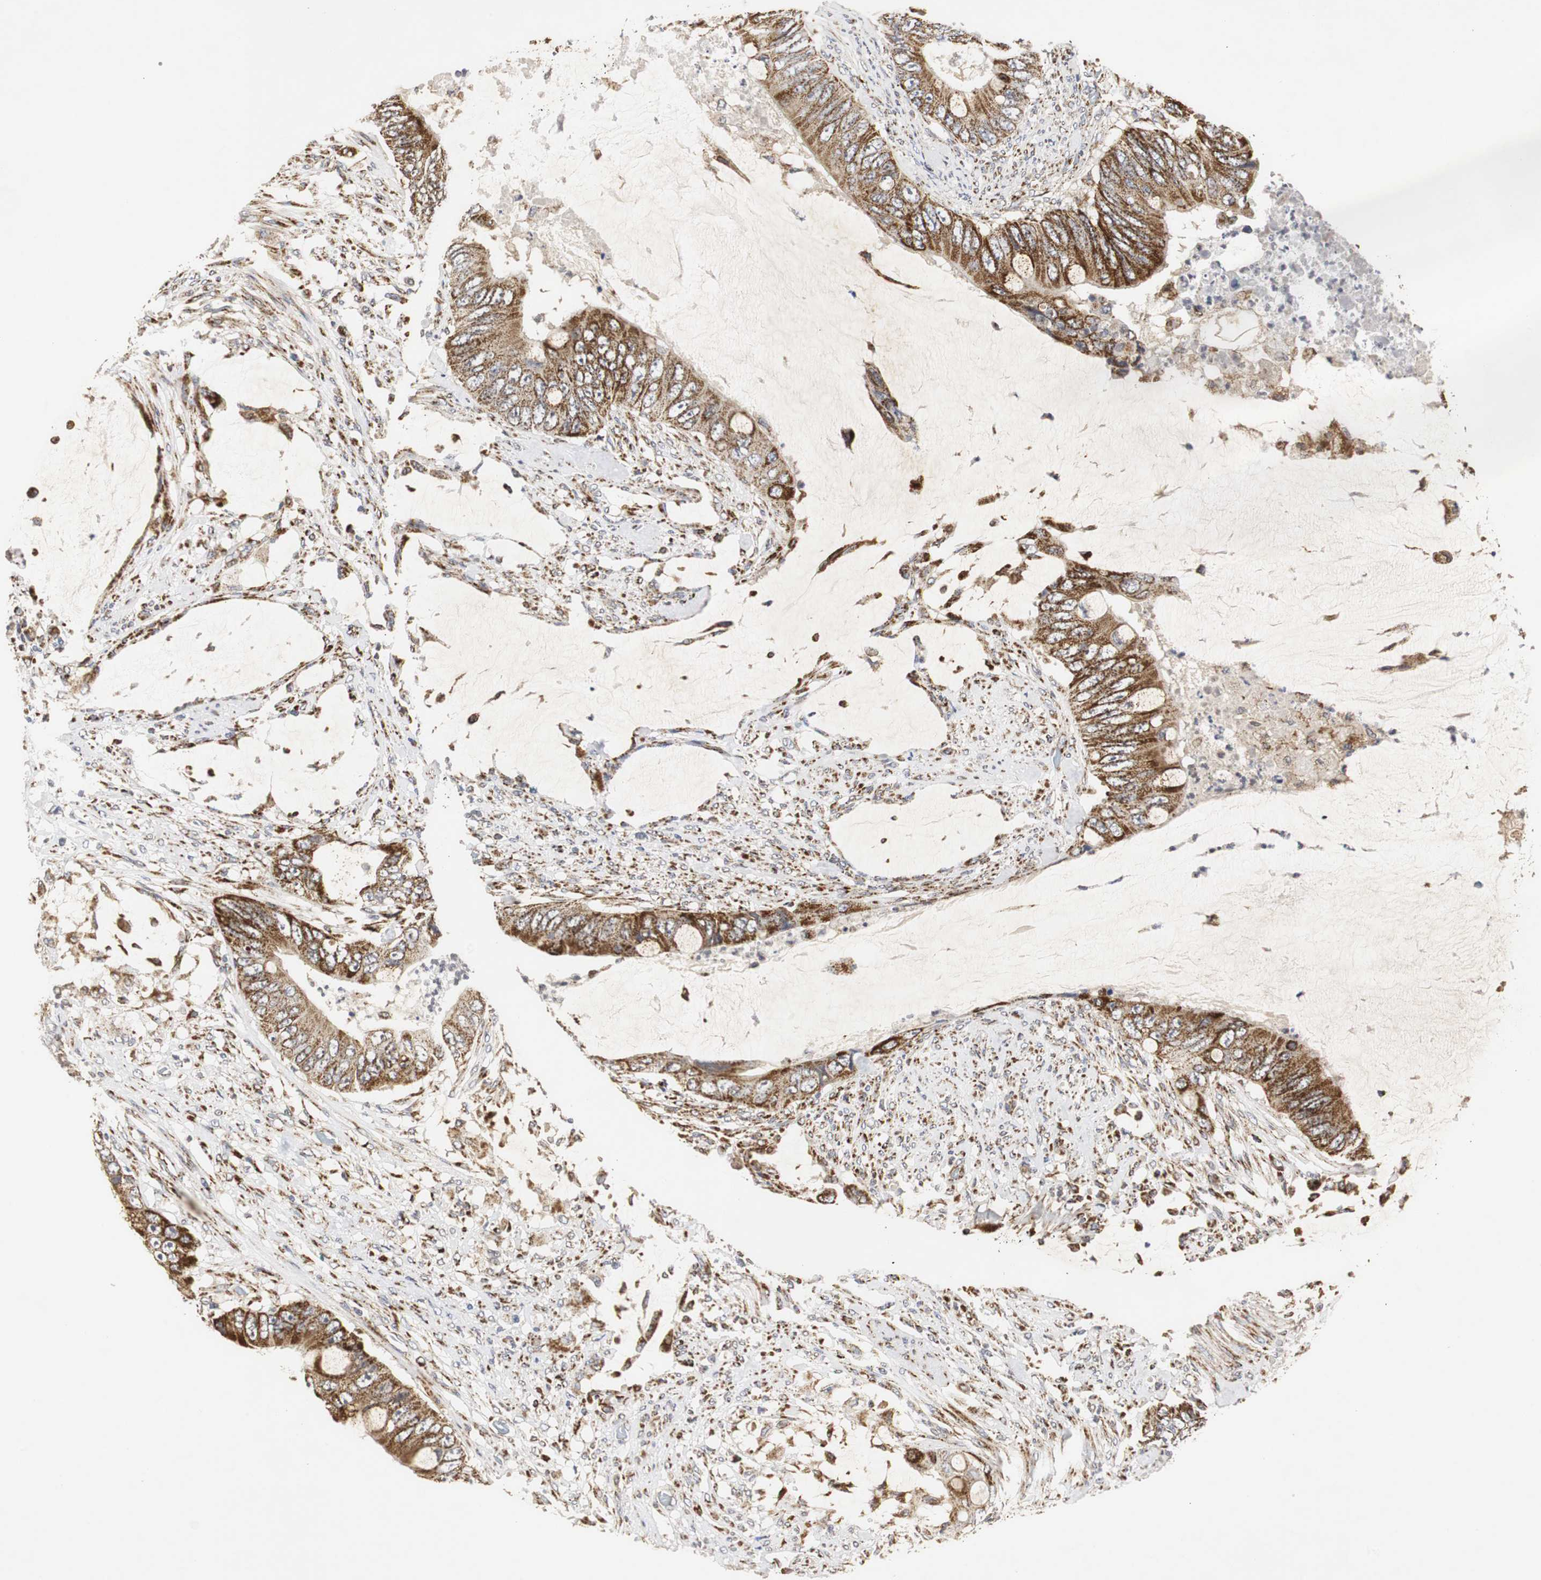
{"staining": {"intensity": "moderate", "quantity": ">75%", "location": "cytoplasmic/membranous"}, "tissue": "colorectal cancer", "cell_type": "Tumor cells", "image_type": "cancer", "snomed": [{"axis": "morphology", "description": "Adenocarcinoma, NOS"}, {"axis": "topography", "description": "Rectum"}], "caption": "Adenocarcinoma (colorectal) stained with DAB IHC exhibits medium levels of moderate cytoplasmic/membranous expression in approximately >75% of tumor cells.", "gene": "HSD17B10", "patient": {"sex": "female", "age": 77}}